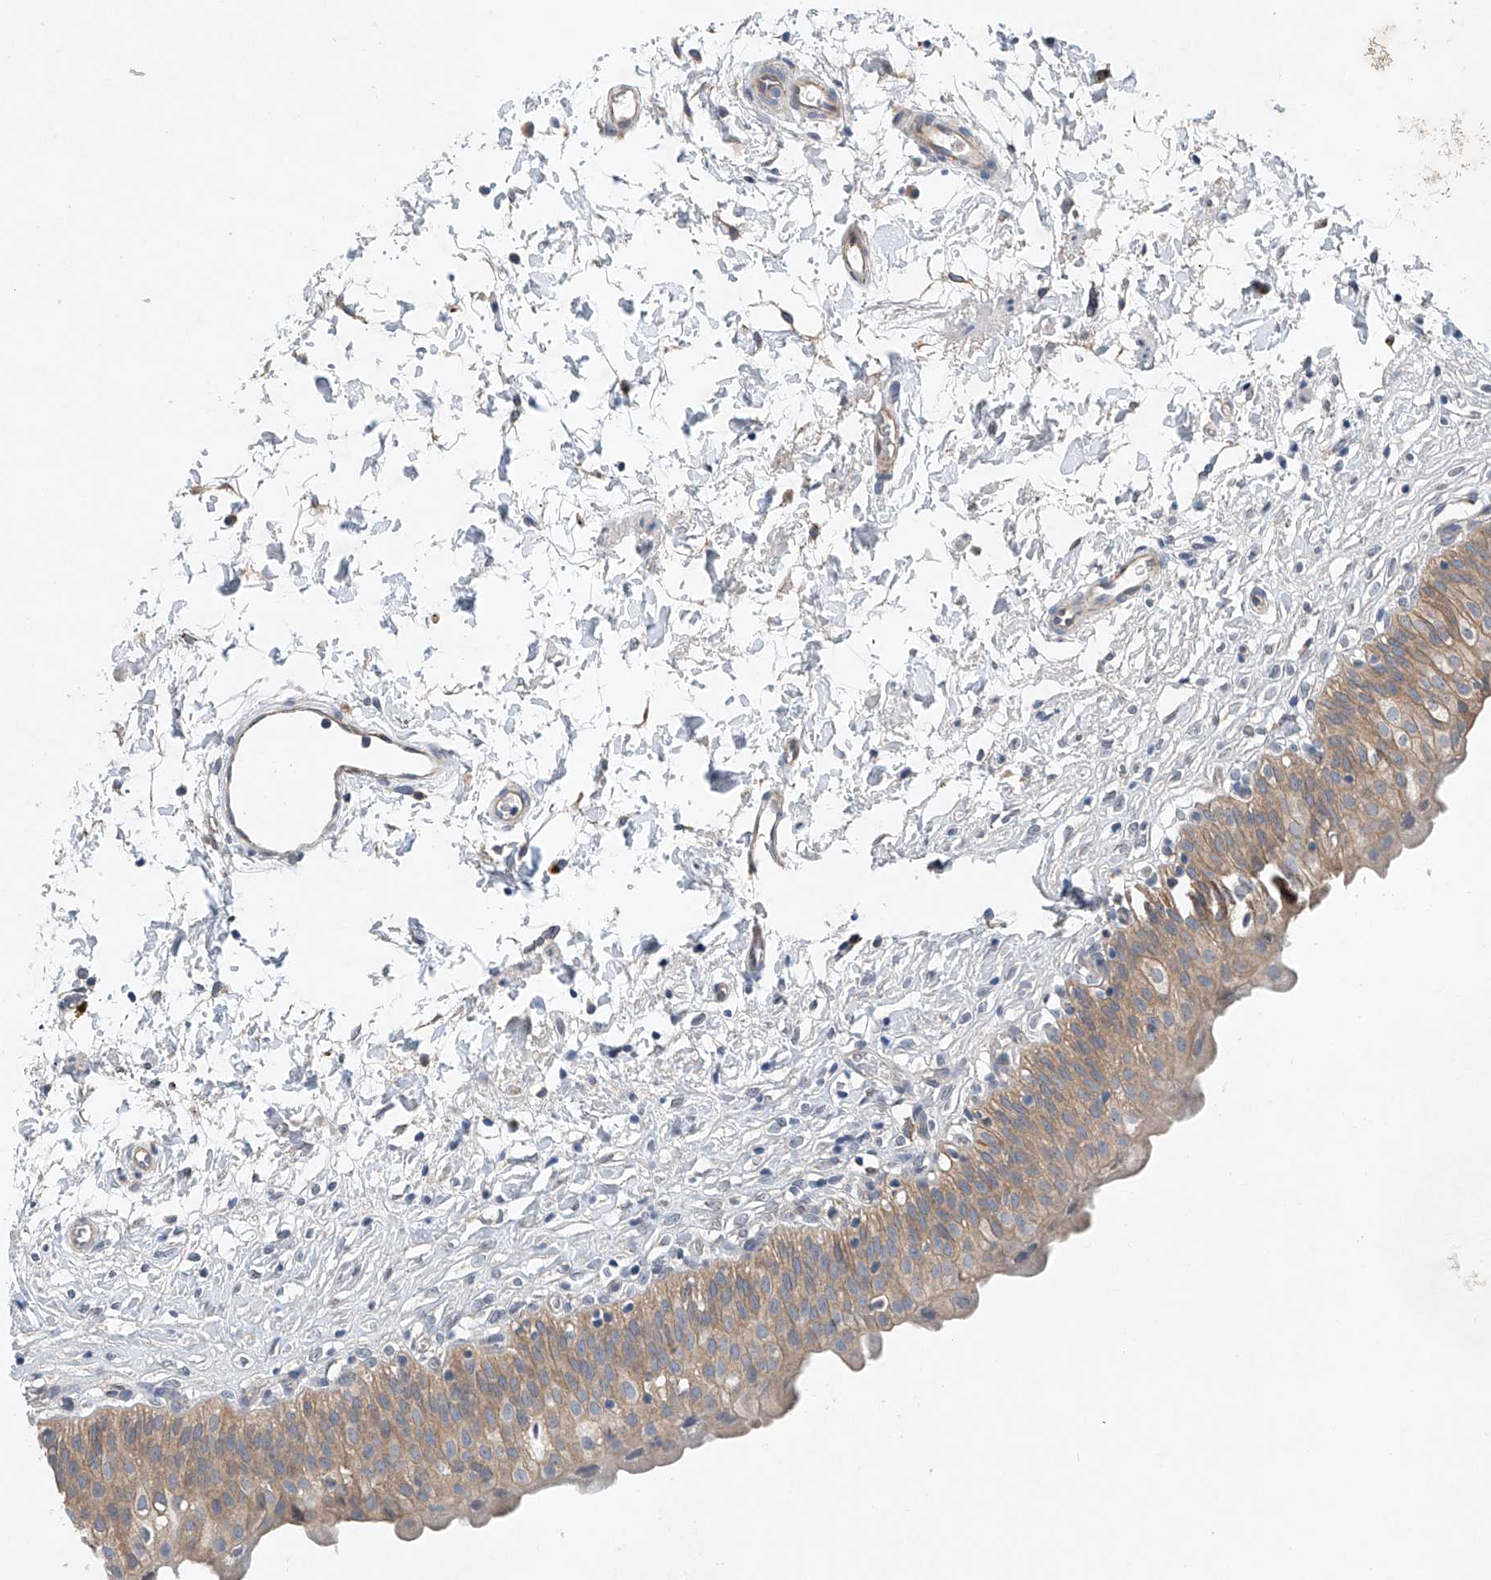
{"staining": {"intensity": "moderate", "quantity": ">75%", "location": "cytoplasmic/membranous"}, "tissue": "urinary bladder", "cell_type": "Urothelial cells", "image_type": "normal", "snomed": [{"axis": "morphology", "description": "Normal tissue, NOS"}, {"axis": "topography", "description": "Urinary bladder"}], "caption": "Benign urinary bladder was stained to show a protein in brown. There is medium levels of moderate cytoplasmic/membranous expression in about >75% of urothelial cells.", "gene": "CEP85L", "patient": {"sex": "male", "age": 55}}